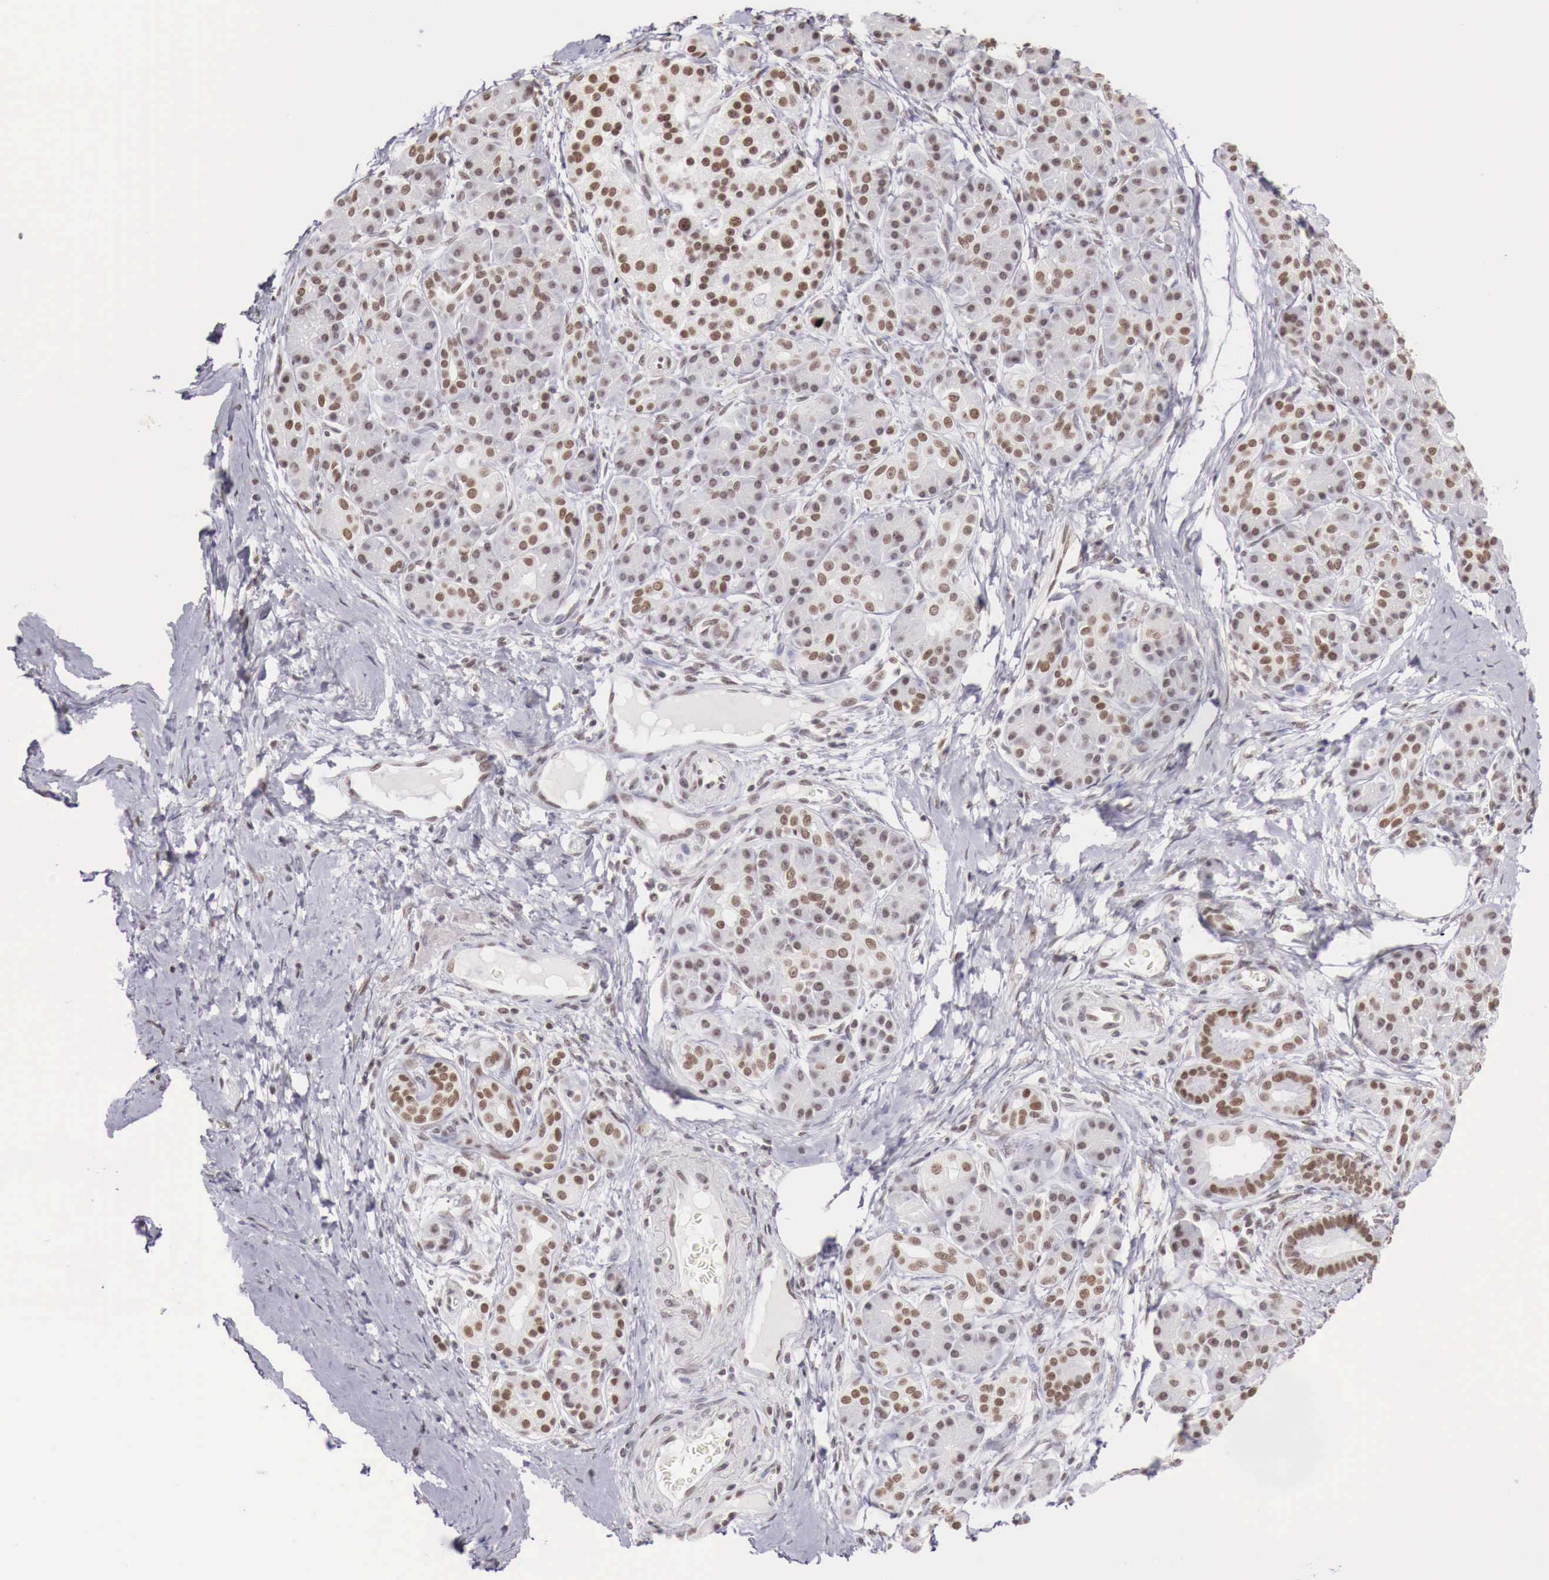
{"staining": {"intensity": "weak", "quantity": "25%-75%", "location": "nuclear"}, "tissue": "pancreatic cancer", "cell_type": "Tumor cells", "image_type": "cancer", "snomed": [{"axis": "morphology", "description": "Adenocarcinoma, NOS"}, {"axis": "topography", "description": "Pancreas"}], "caption": "Pancreatic cancer (adenocarcinoma) stained with immunohistochemistry exhibits weak nuclear positivity in approximately 25%-75% of tumor cells. (DAB (3,3'-diaminobenzidine) IHC, brown staining for protein, blue staining for nuclei).", "gene": "PHF14", "patient": {"sex": "female", "age": 66}}